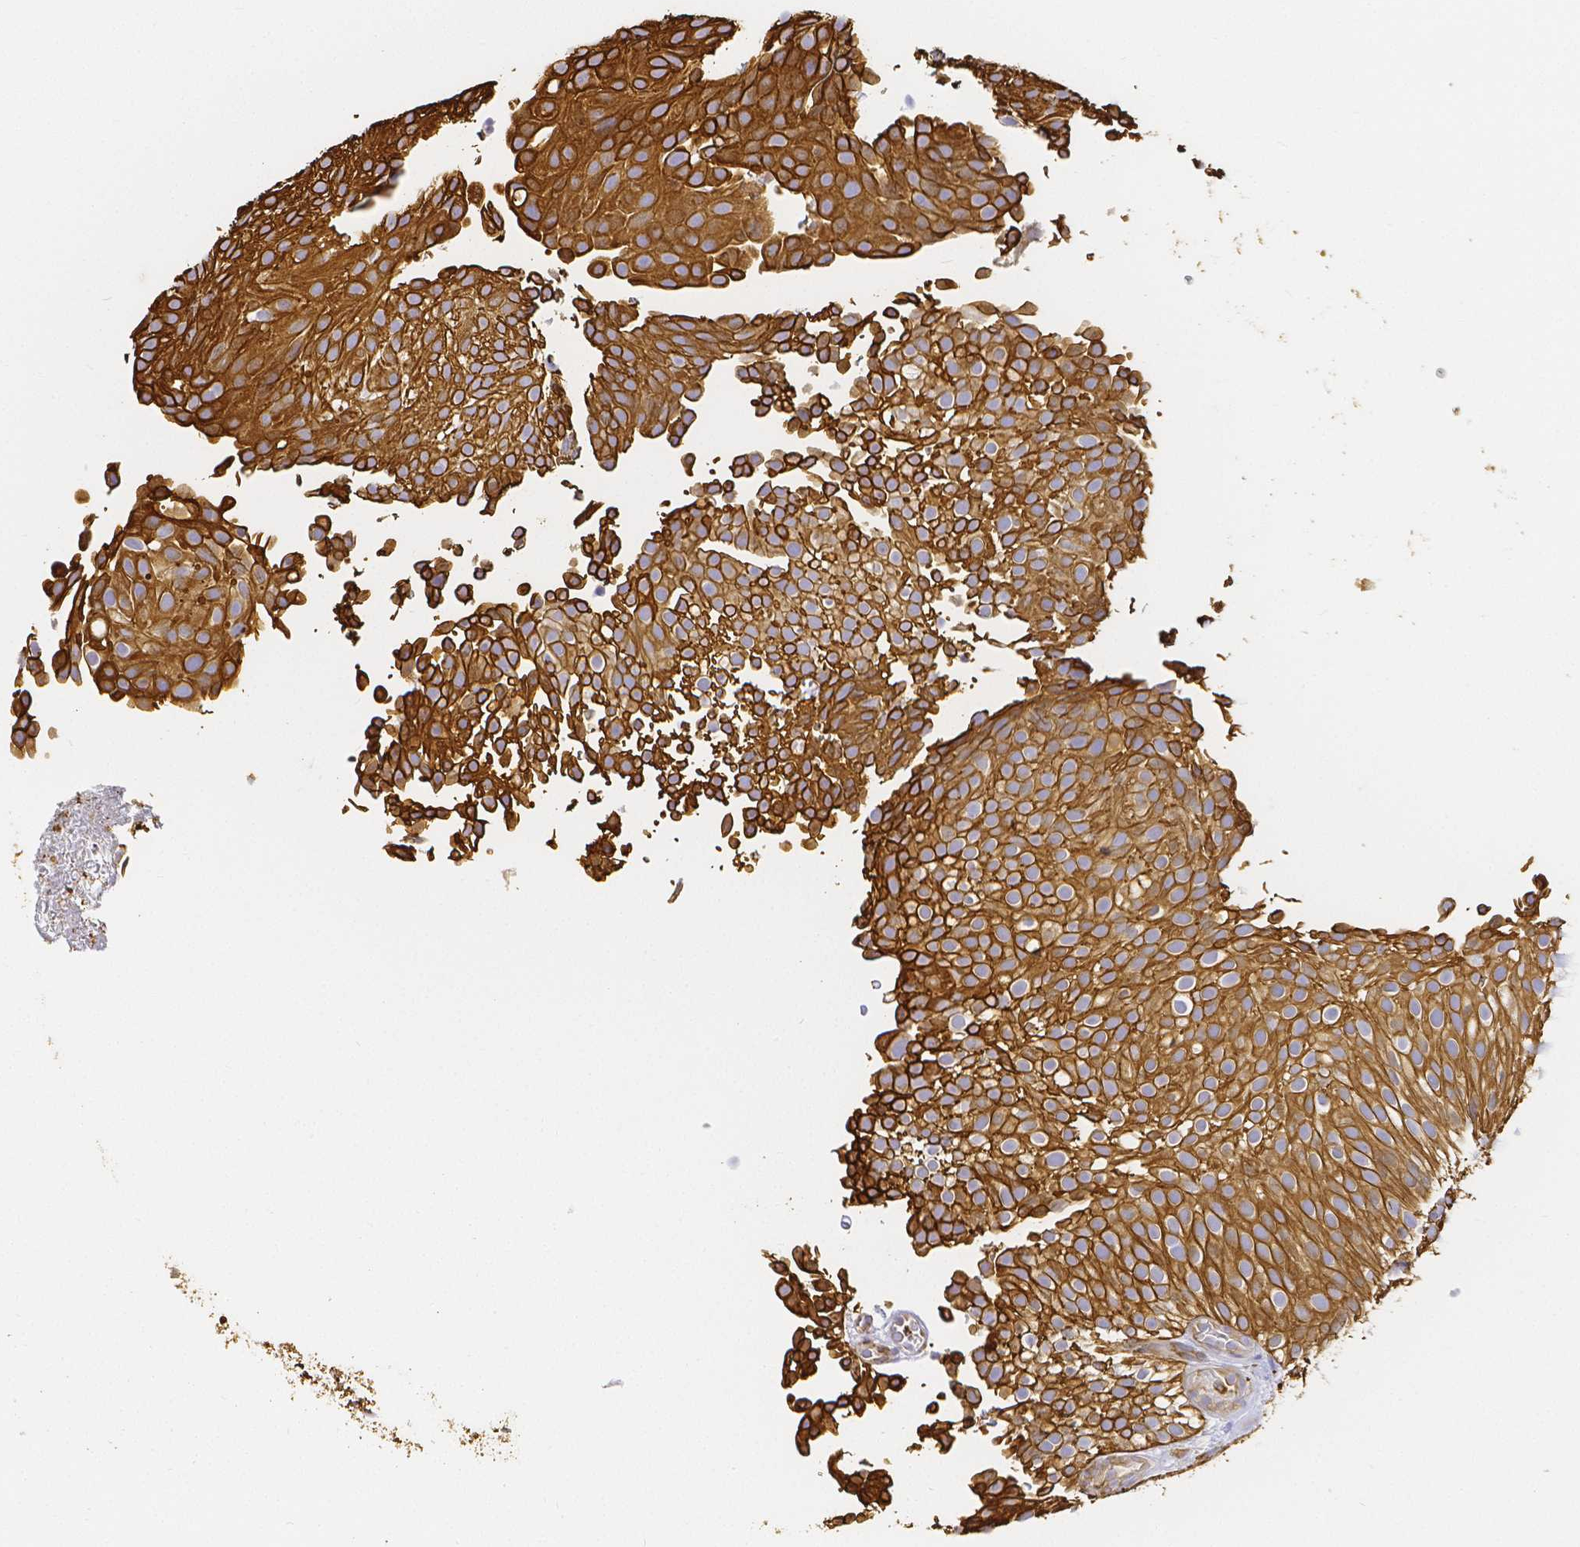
{"staining": {"intensity": "moderate", "quantity": ">75%", "location": "cytoplasmic/membranous"}, "tissue": "urothelial cancer", "cell_type": "Tumor cells", "image_type": "cancer", "snomed": [{"axis": "morphology", "description": "Urothelial carcinoma, Low grade"}, {"axis": "topography", "description": "Urinary bladder"}], "caption": "Tumor cells show moderate cytoplasmic/membranous staining in about >75% of cells in urothelial carcinoma (low-grade).", "gene": "SMURF1", "patient": {"sex": "male", "age": 78}}